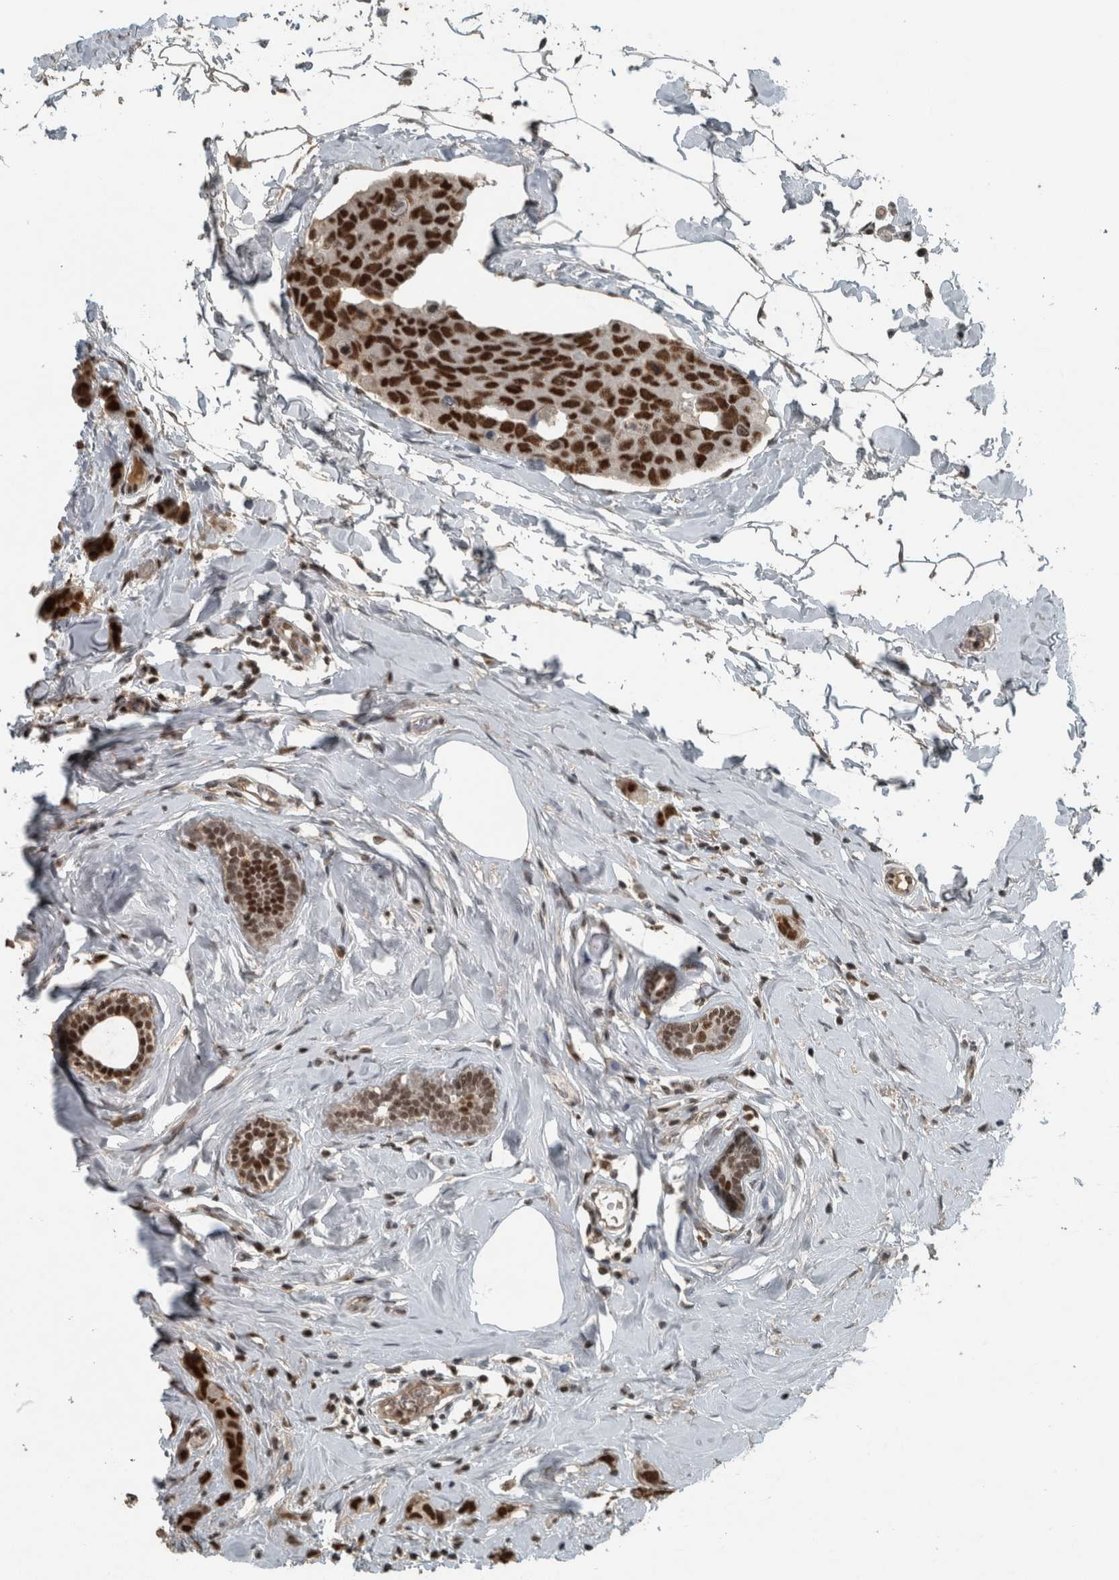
{"staining": {"intensity": "strong", "quantity": ">75%", "location": "nuclear"}, "tissue": "breast cancer", "cell_type": "Tumor cells", "image_type": "cancer", "snomed": [{"axis": "morphology", "description": "Normal tissue, NOS"}, {"axis": "morphology", "description": "Duct carcinoma"}, {"axis": "topography", "description": "Breast"}], "caption": "A photomicrograph showing strong nuclear staining in about >75% of tumor cells in breast cancer, as visualized by brown immunohistochemical staining.", "gene": "ZNF24", "patient": {"sex": "female", "age": 50}}